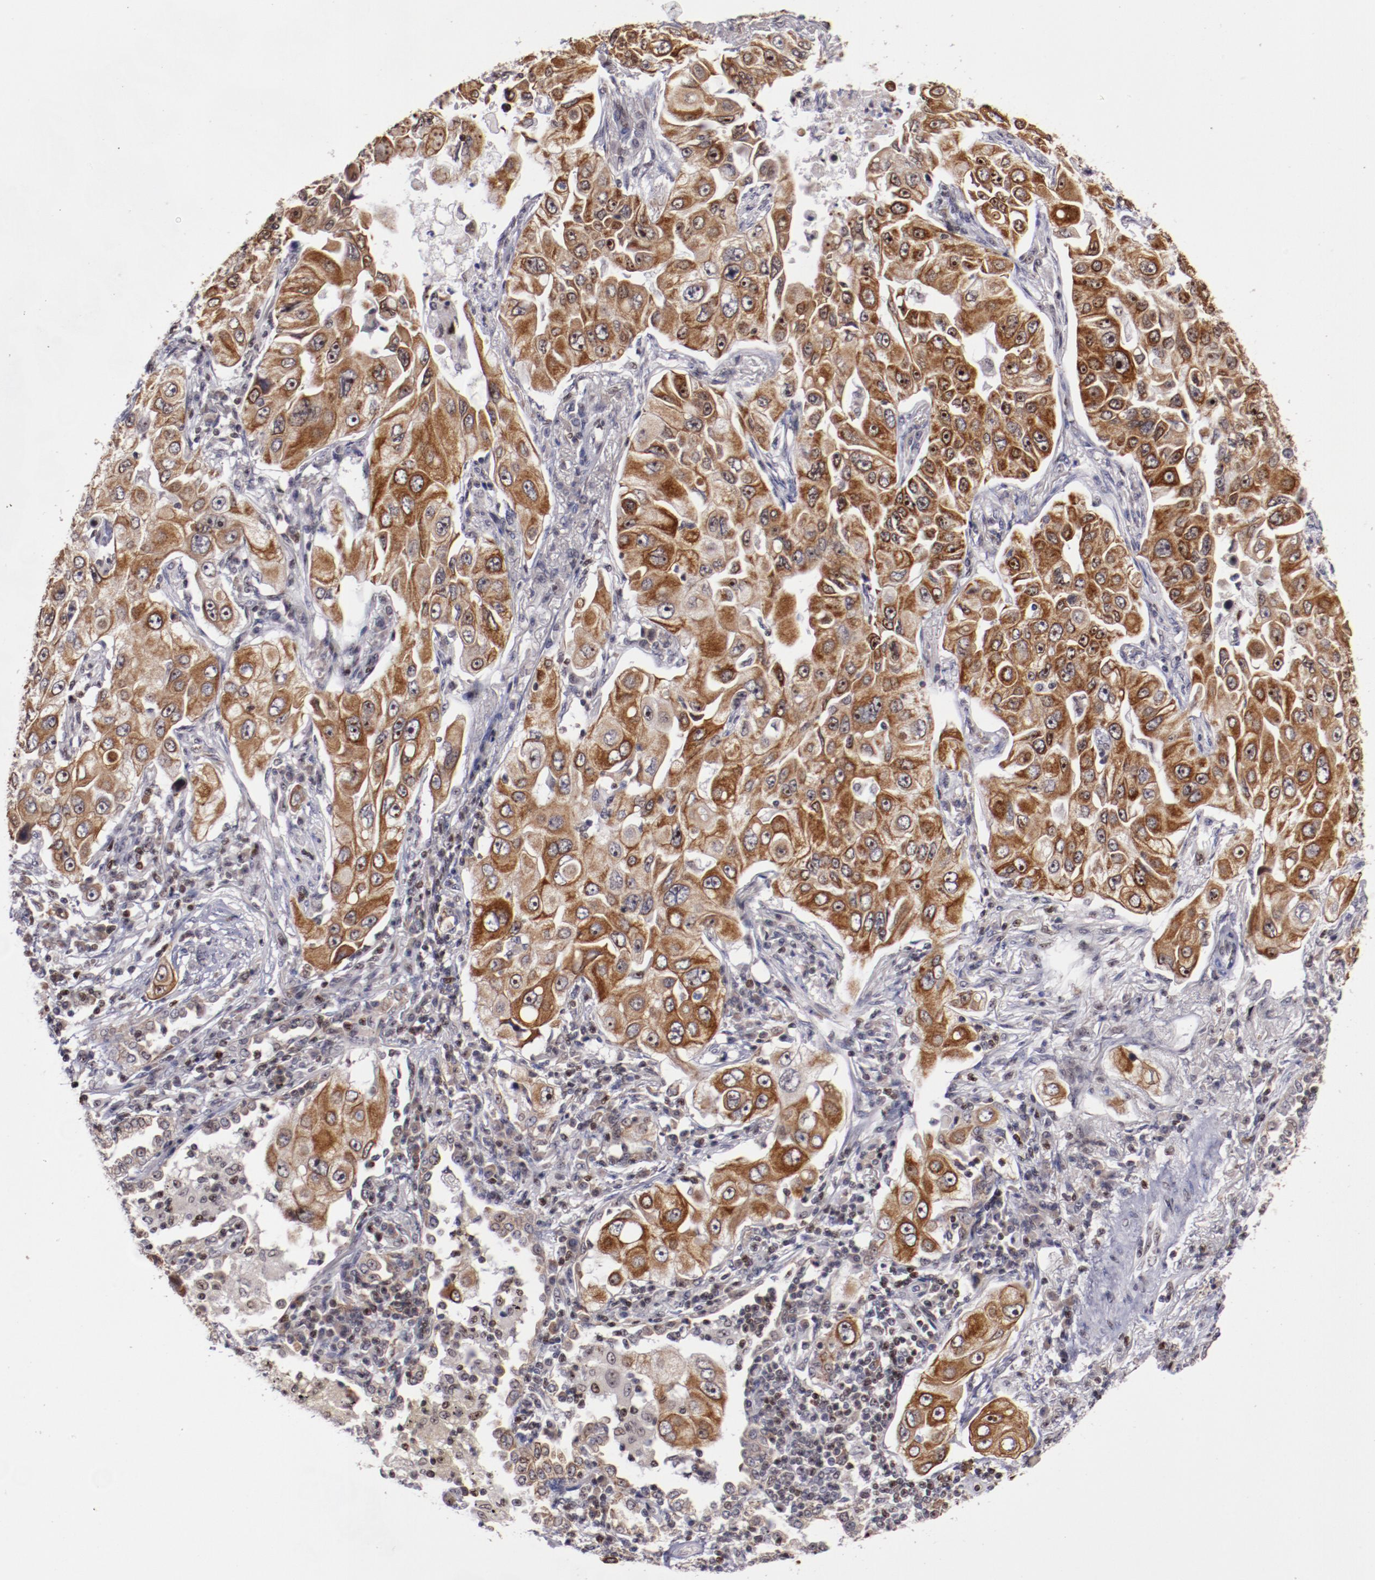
{"staining": {"intensity": "moderate", "quantity": ">75%", "location": "cytoplasmic/membranous,nuclear"}, "tissue": "lung cancer", "cell_type": "Tumor cells", "image_type": "cancer", "snomed": [{"axis": "morphology", "description": "Adenocarcinoma, NOS"}, {"axis": "topography", "description": "Lung"}], "caption": "Protein staining of lung cancer (adenocarcinoma) tissue reveals moderate cytoplasmic/membranous and nuclear expression in about >75% of tumor cells.", "gene": "DDX24", "patient": {"sex": "male", "age": 84}}